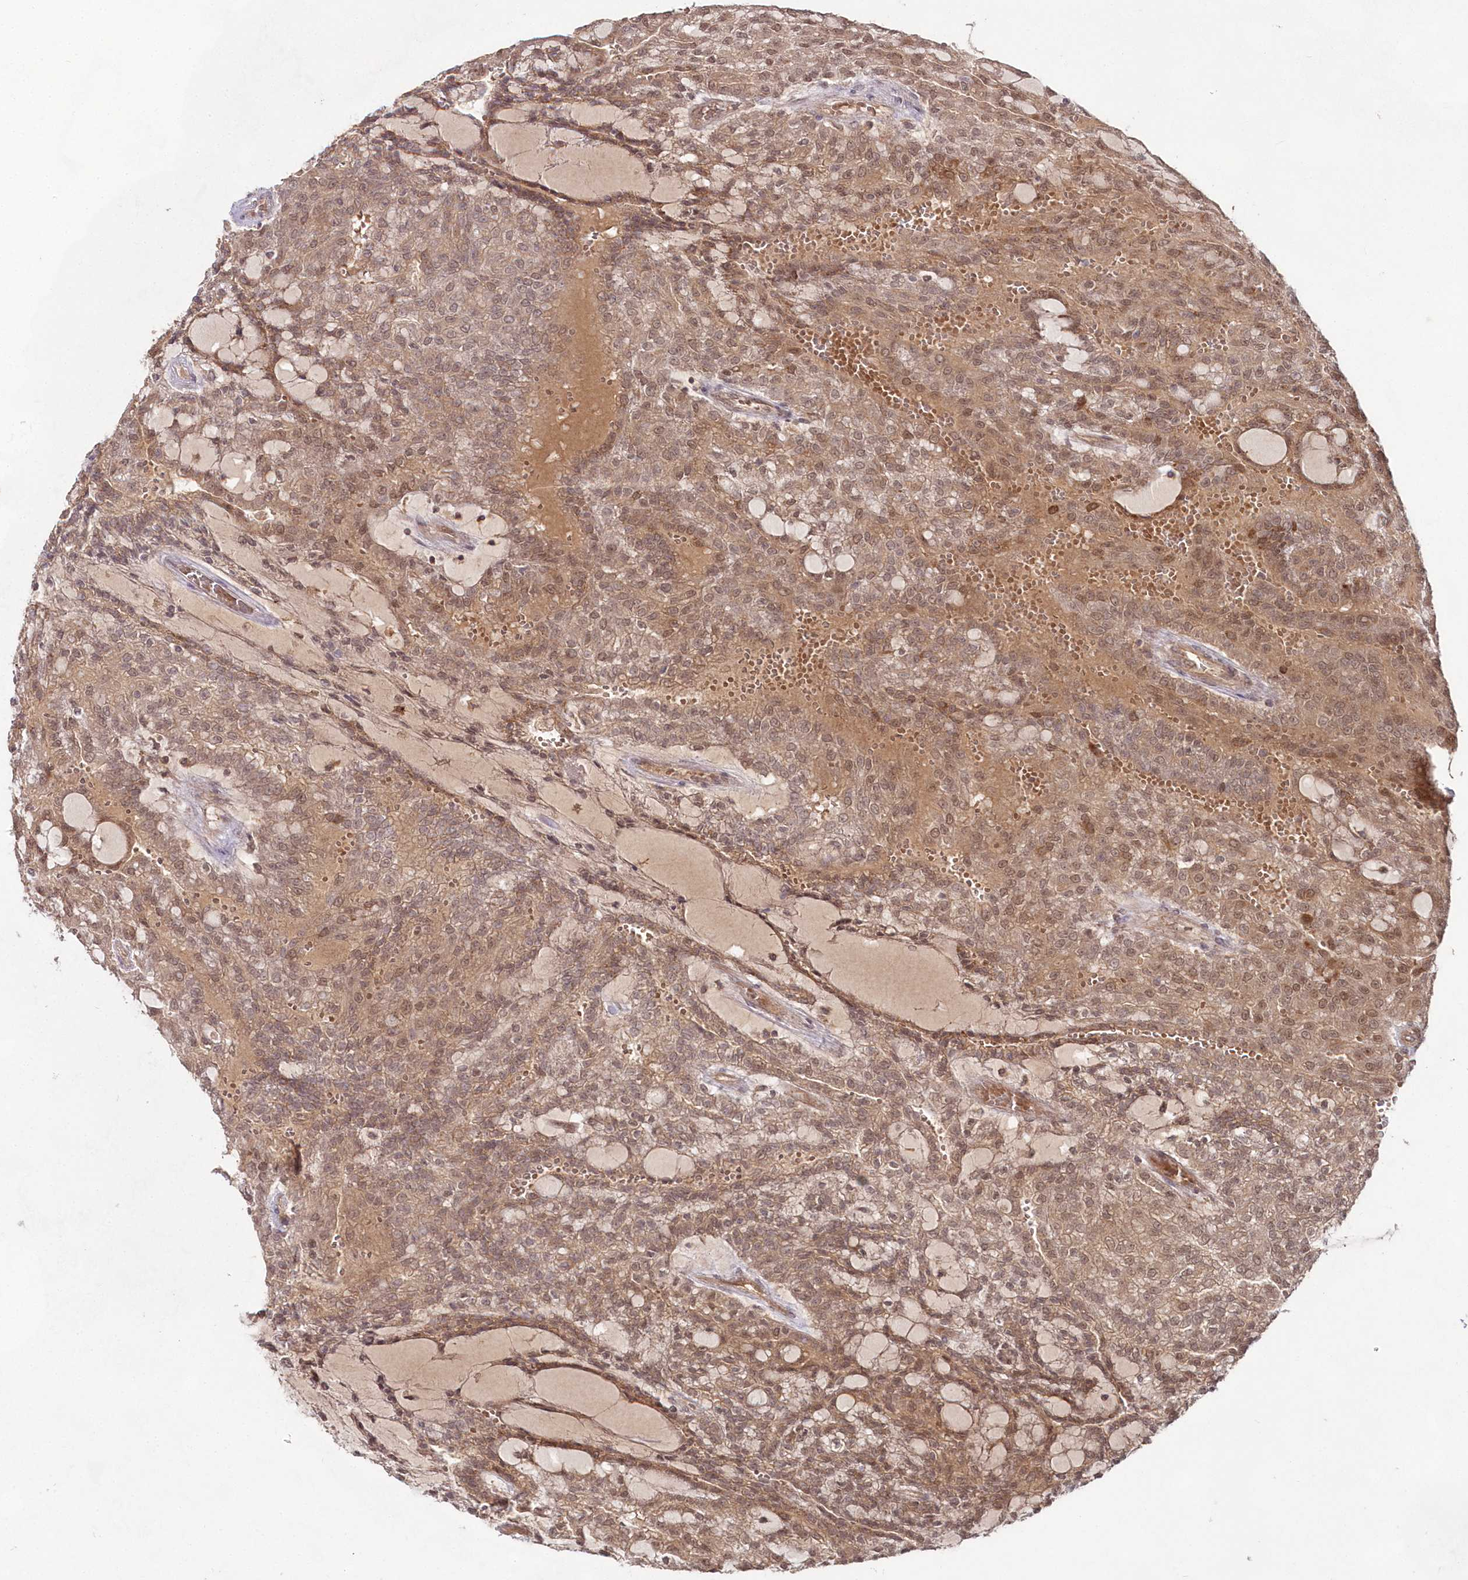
{"staining": {"intensity": "moderate", "quantity": ">75%", "location": "cytoplasmic/membranous,nuclear"}, "tissue": "renal cancer", "cell_type": "Tumor cells", "image_type": "cancer", "snomed": [{"axis": "morphology", "description": "Adenocarcinoma, NOS"}, {"axis": "topography", "description": "Kidney"}], "caption": "Protein expression analysis of human adenocarcinoma (renal) reveals moderate cytoplasmic/membranous and nuclear expression in about >75% of tumor cells. (brown staining indicates protein expression, while blue staining denotes nuclei).", "gene": "IMPA1", "patient": {"sex": "male", "age": 63}}